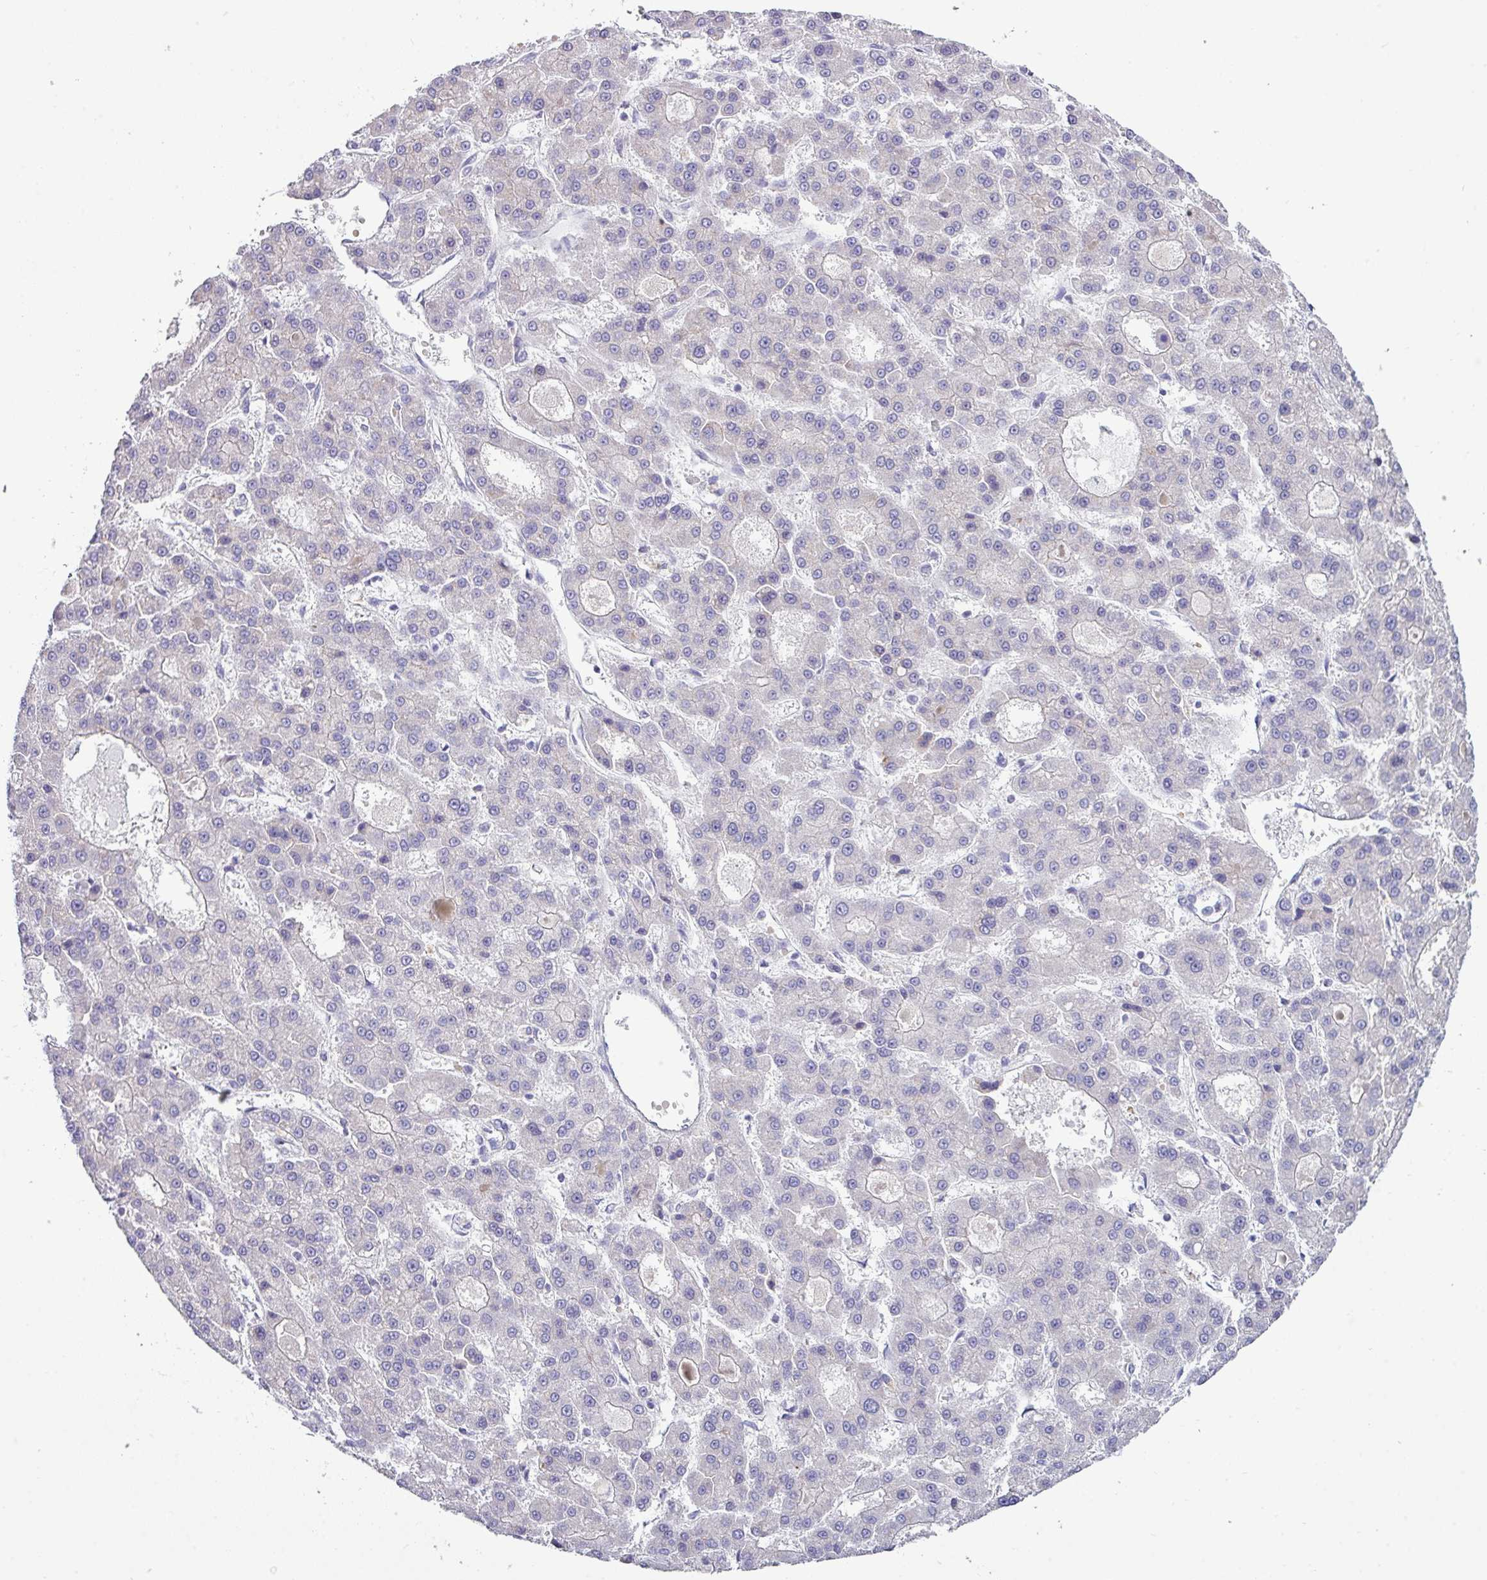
{"staining": {"intensity": "negative", "quantity": "none", "location": "none"}, "tissue": "liver cancer", "cell_type": "Tumor cells", "image_type": "cancer", "snomed": [{"axis": "morphology", "description": "Carcinoma, Hepatocellular, NOS"}, {"axis": "topography", "description": "Liver"}], "caption": "There is no significant staining in tumor cells of liver hepatocellular carcinoma.", "gene": "ACAP3", "patient": {"sex": "male", "age": 70}}